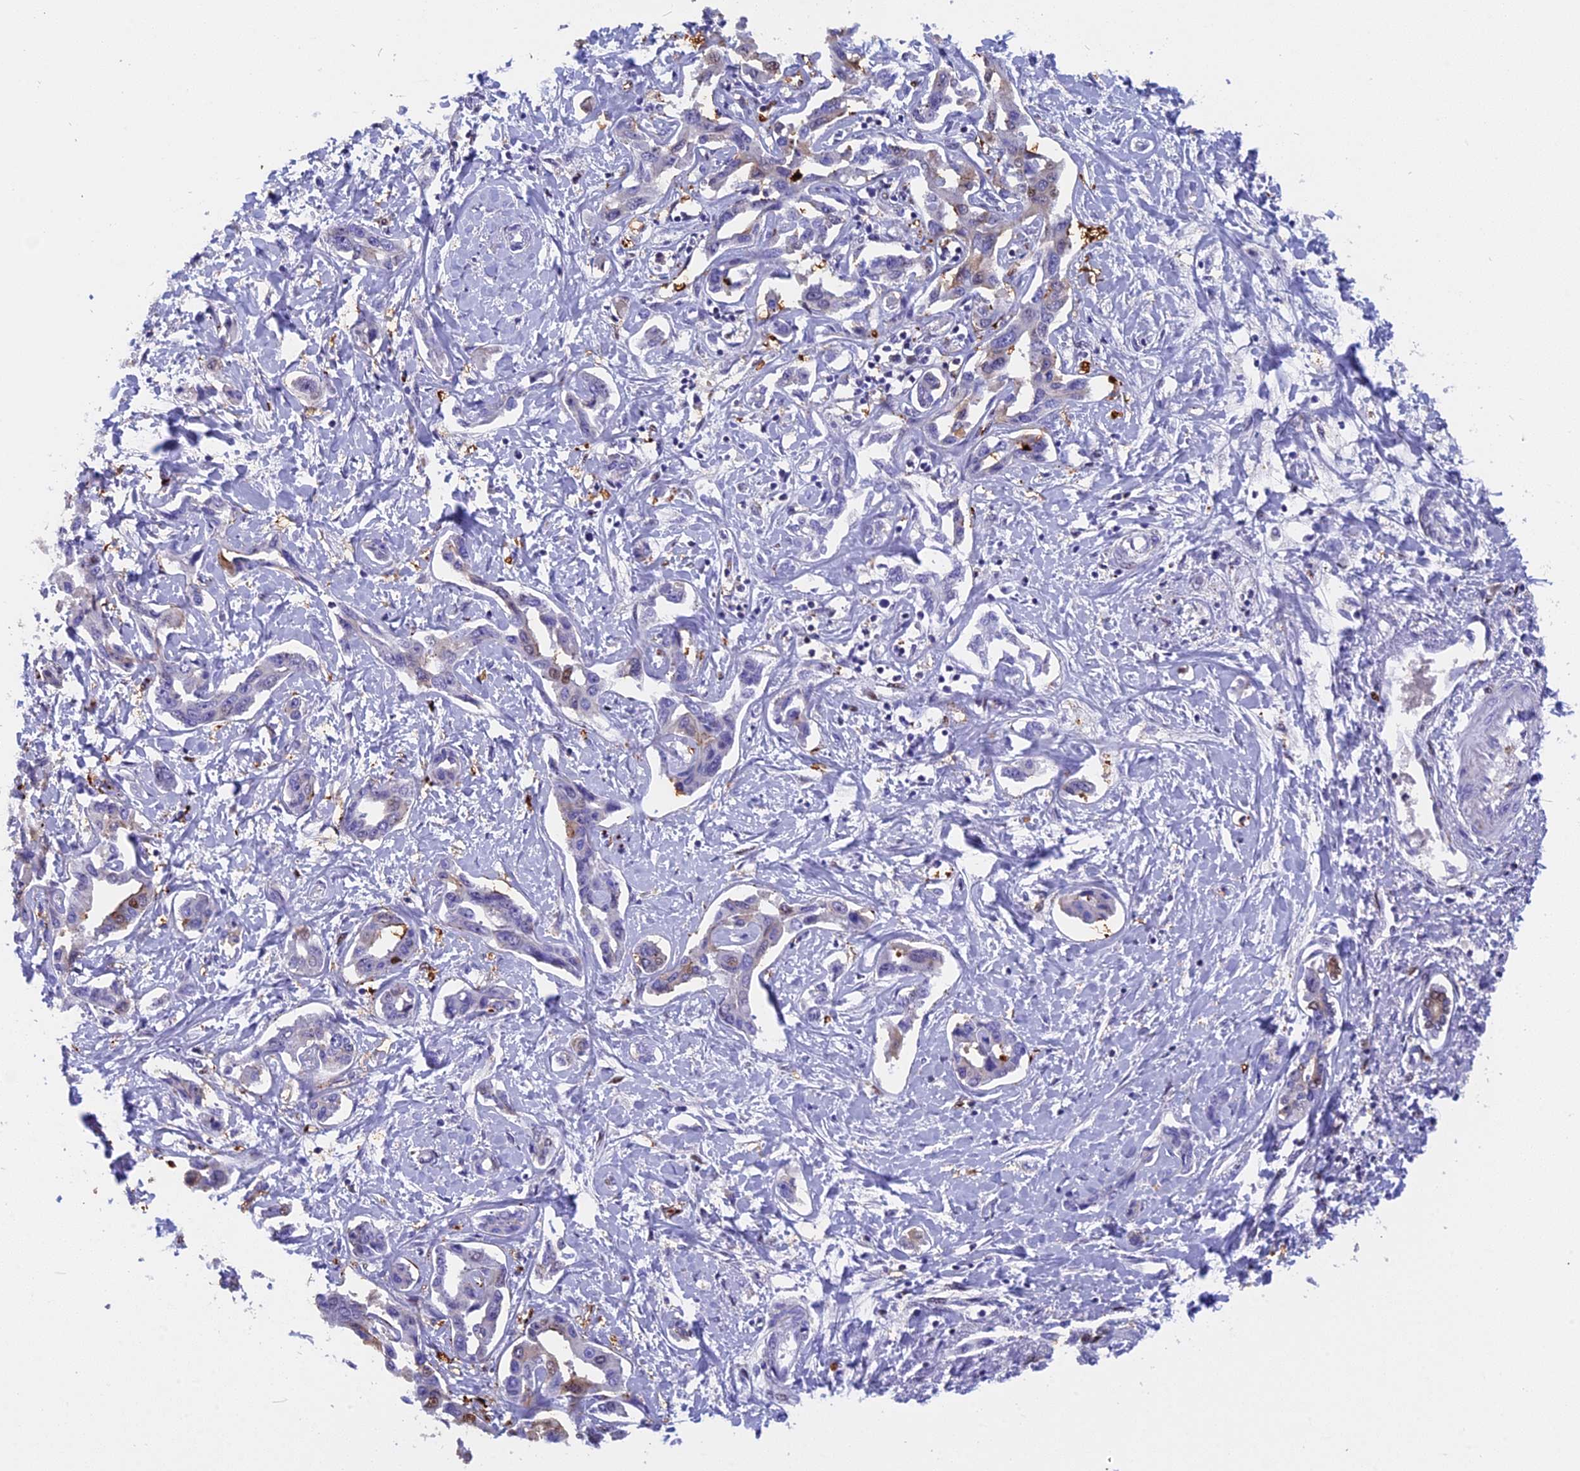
{"staining": {"intensity": "weak", "quantity": "<25%", "location": "nuclear"}, "tissue": "liver cancer", "cell_type": "Tumor cells", "image_type": "cancer", "snomed": [{"axis": "morphology", "description": "Cholangiocarcinoma"}, {"axis": "topography", "description": "Liver"}], "caption": "Protein analysis of liver cholangiocarcinoma displays no significant positivity in tumor cells.", "gene": "NKPD1", "patient": {"sex": "male", "age": 59}}